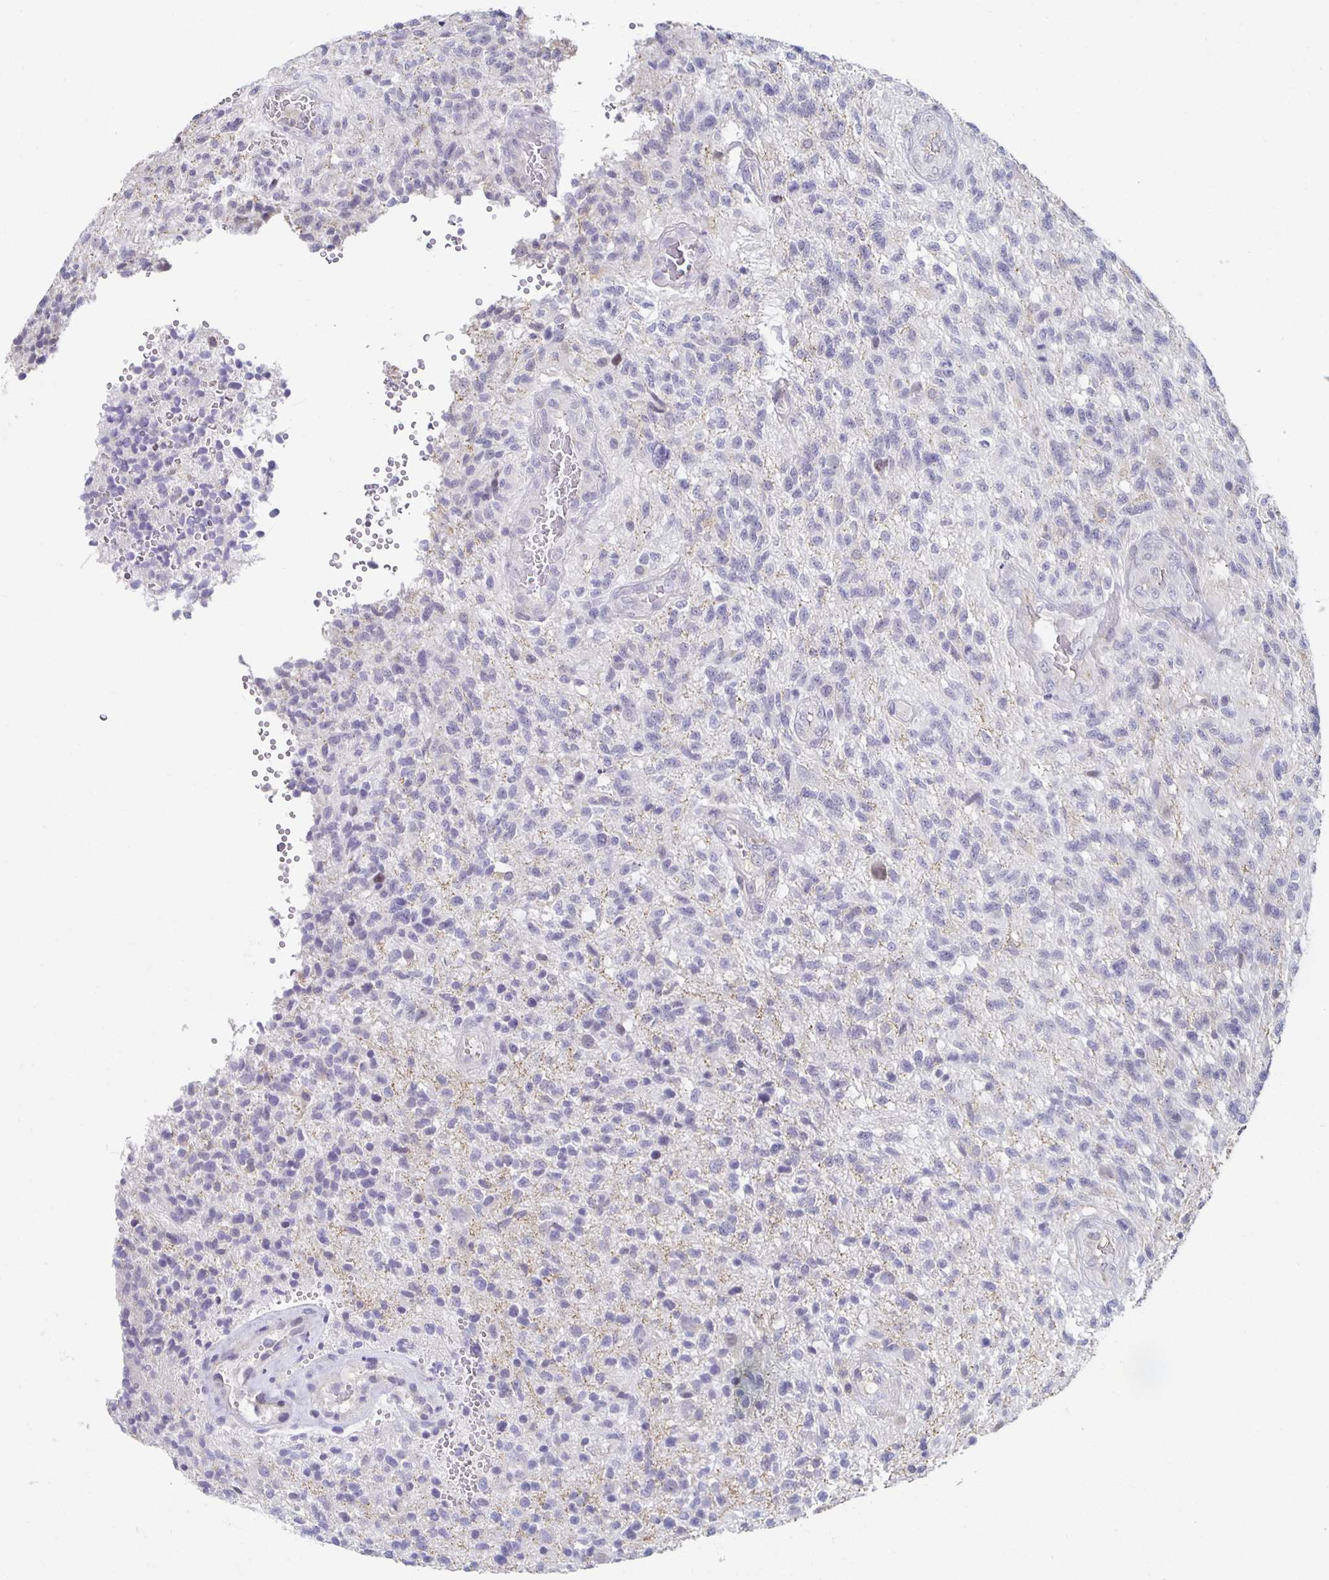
{"staining": {"intensity": "negative", "quantity": "none", "location": "none"}, "tissue": "glioma", "cell_type": "Tumor cells", "image_type": "cancer", "snomed": [{"axis": "morphology", "description": "Glioma, malignant, High grade"}, {"axis": "topography", "description": "Brain"}], "caption": "This is a histopathology image of immunohistochemistry (IHC) staining of glioma, which shows no positivity in tumor cells. (Brightfield microscopy of DAB IHC at high magnification).", "gene": "ZNF692", "patient": {"sex": "male", "age": 56}}